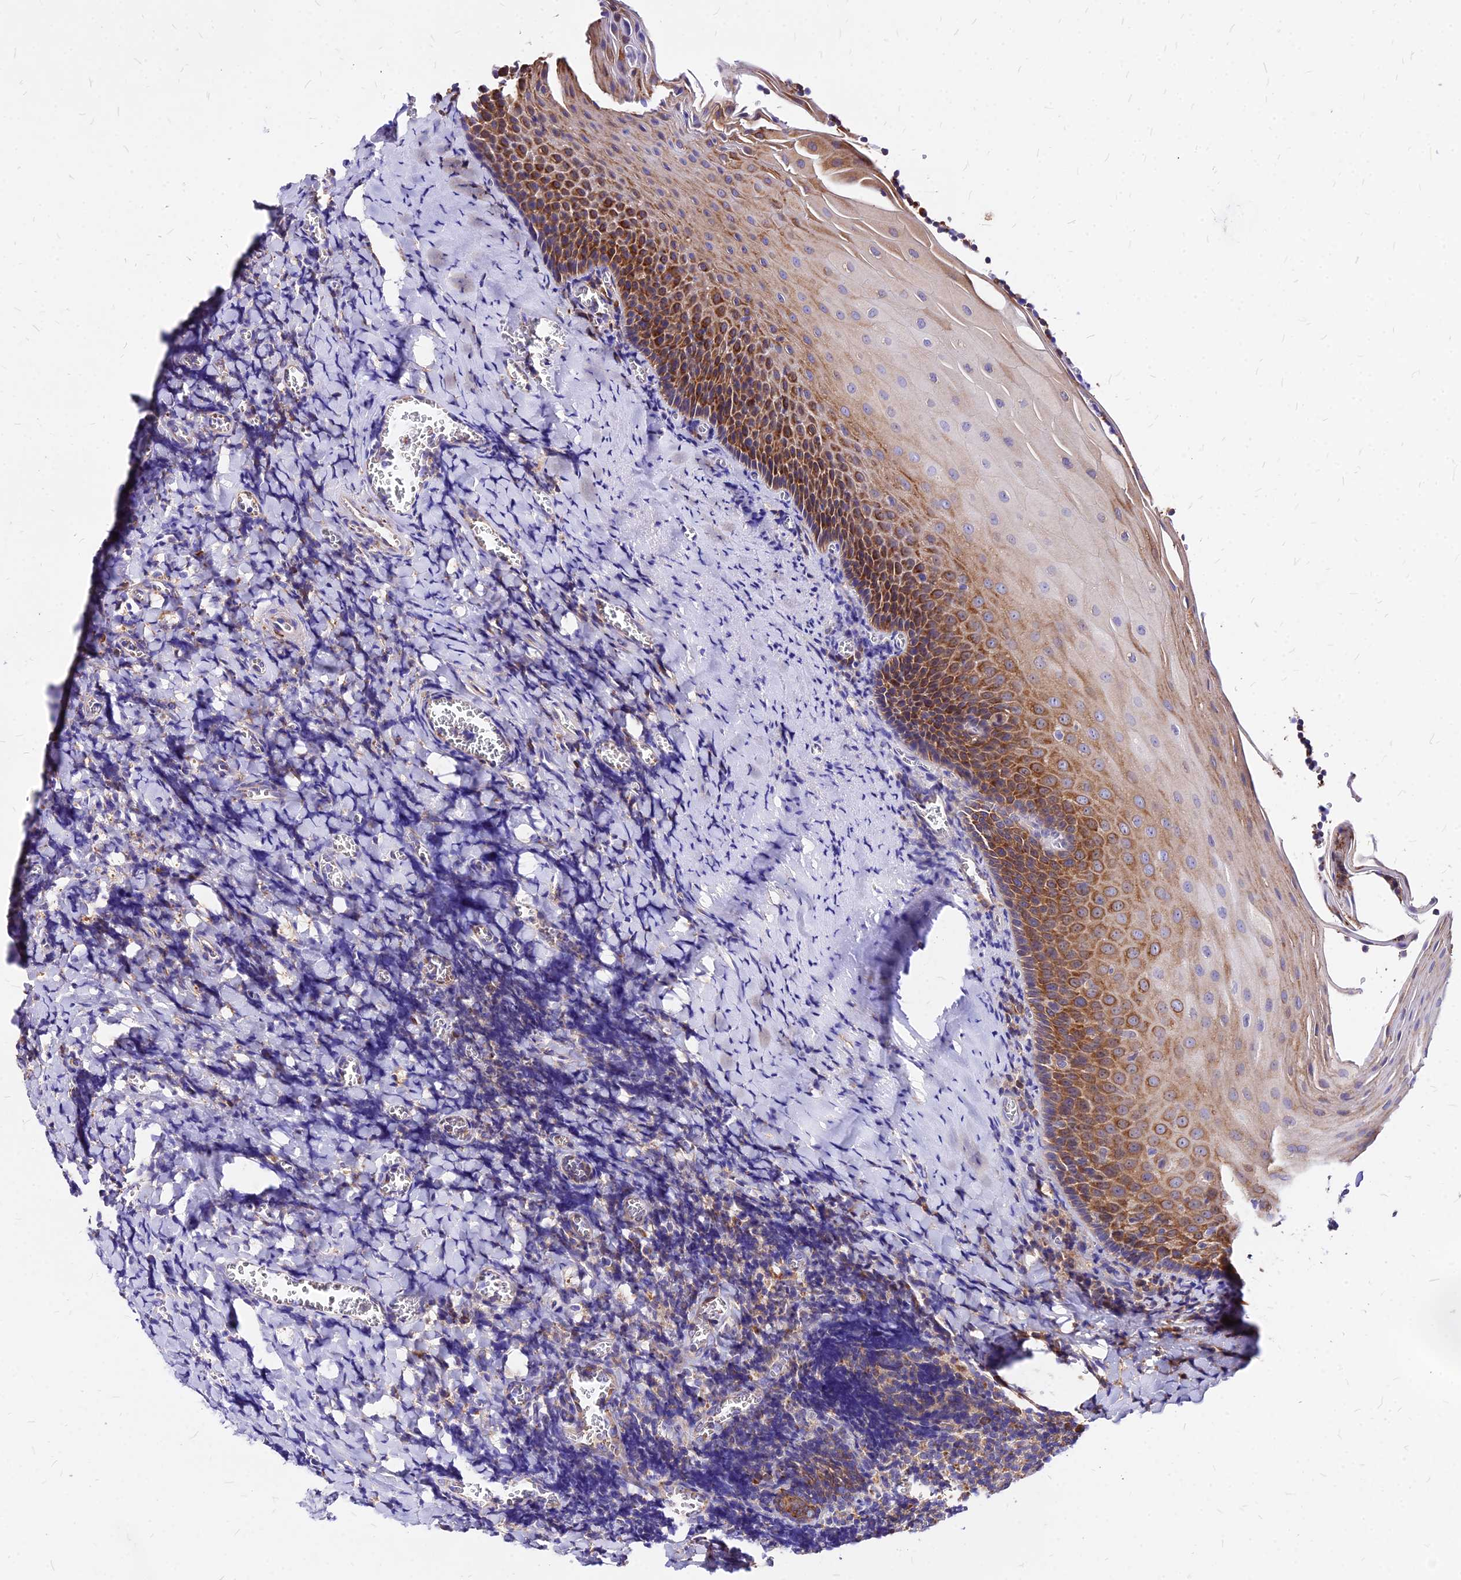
{"staining": {"intensity": "strong", "quantity": "25%-75%", "location": "cytoplasmic/membranous"}, "tissue": "tonsil", "cell_type": "Germinal center cells", "image_type": "normal", "snomed": [{"axis": "morphology", "description": "Normal tissue, NOS"}, {"axis": "topography", "description": "Tonsil"}], "caption": "A histopathology image showing strong cytoplasmic/membranous staining in approximately 25%-75% of germinal center cells in unremarkable tonsil, as visualized by brown immunohistochemical staining.", "gene": "RPL19", "patient": {"sex": "male", "age": 27}}